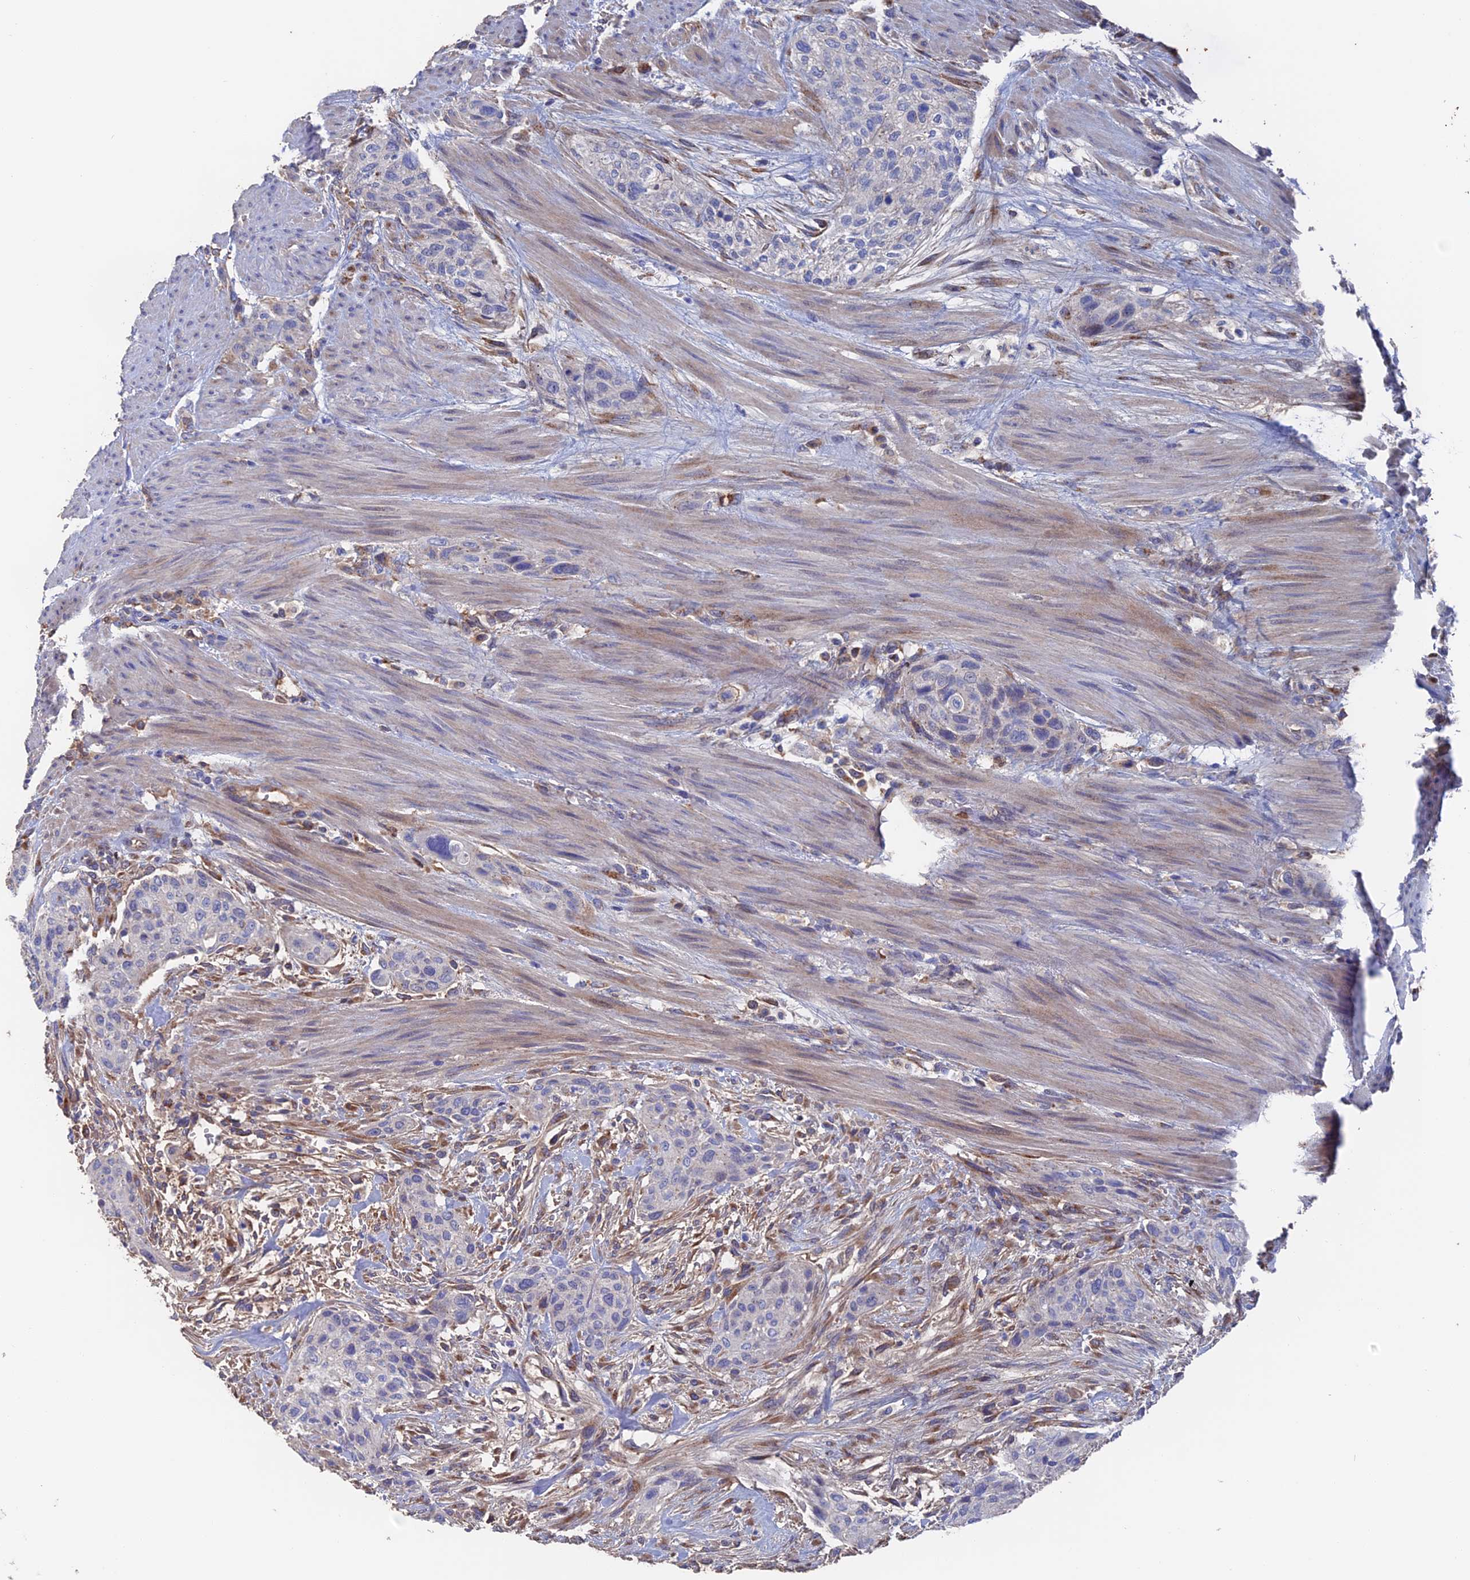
{"staining": {"intensity": "negative", "quantity": "none", "location": "none"}, "tissue": "urothelial cancer", "cell_type": "Tumor cells", "image_type": "cancer", "snomed": [{"axis": "morphology", "description": "Urothelial carcinoma, High grade"}, {"axis": "topography", "description": "Urinary bladder"}], "caption": "IHC of human urothelial carcinoma (high-grade) reveals no positivity in tumor cells.", "gene": "HPF1", "patient": {"sex": "male", "age": 35}}